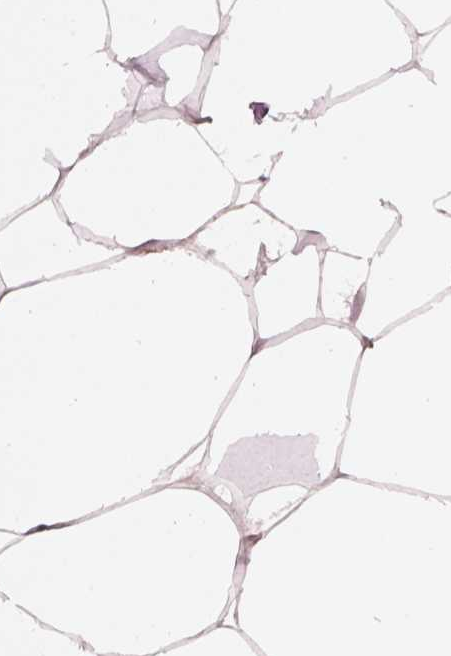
{"staining": {"intensity": "weak", "quantity": ">75%", "location": "cytoplasmic/membranous"}, "tissue": "breast", "cell_type": "Adipocytes", "image_type": "normal", "snomed": [{"axis": "morphology", "description": "Normal tissue, NOS"}, {"axis": "topography", "description": "Breast"}], "caption": "Breast stained with immunohistochemistry exhibits weak cytoplasmic/membranous positivity in approximately >75% of adipocytes.", "gene": "KCNIP3", "patient": {"sex": "female", "age": 32}}